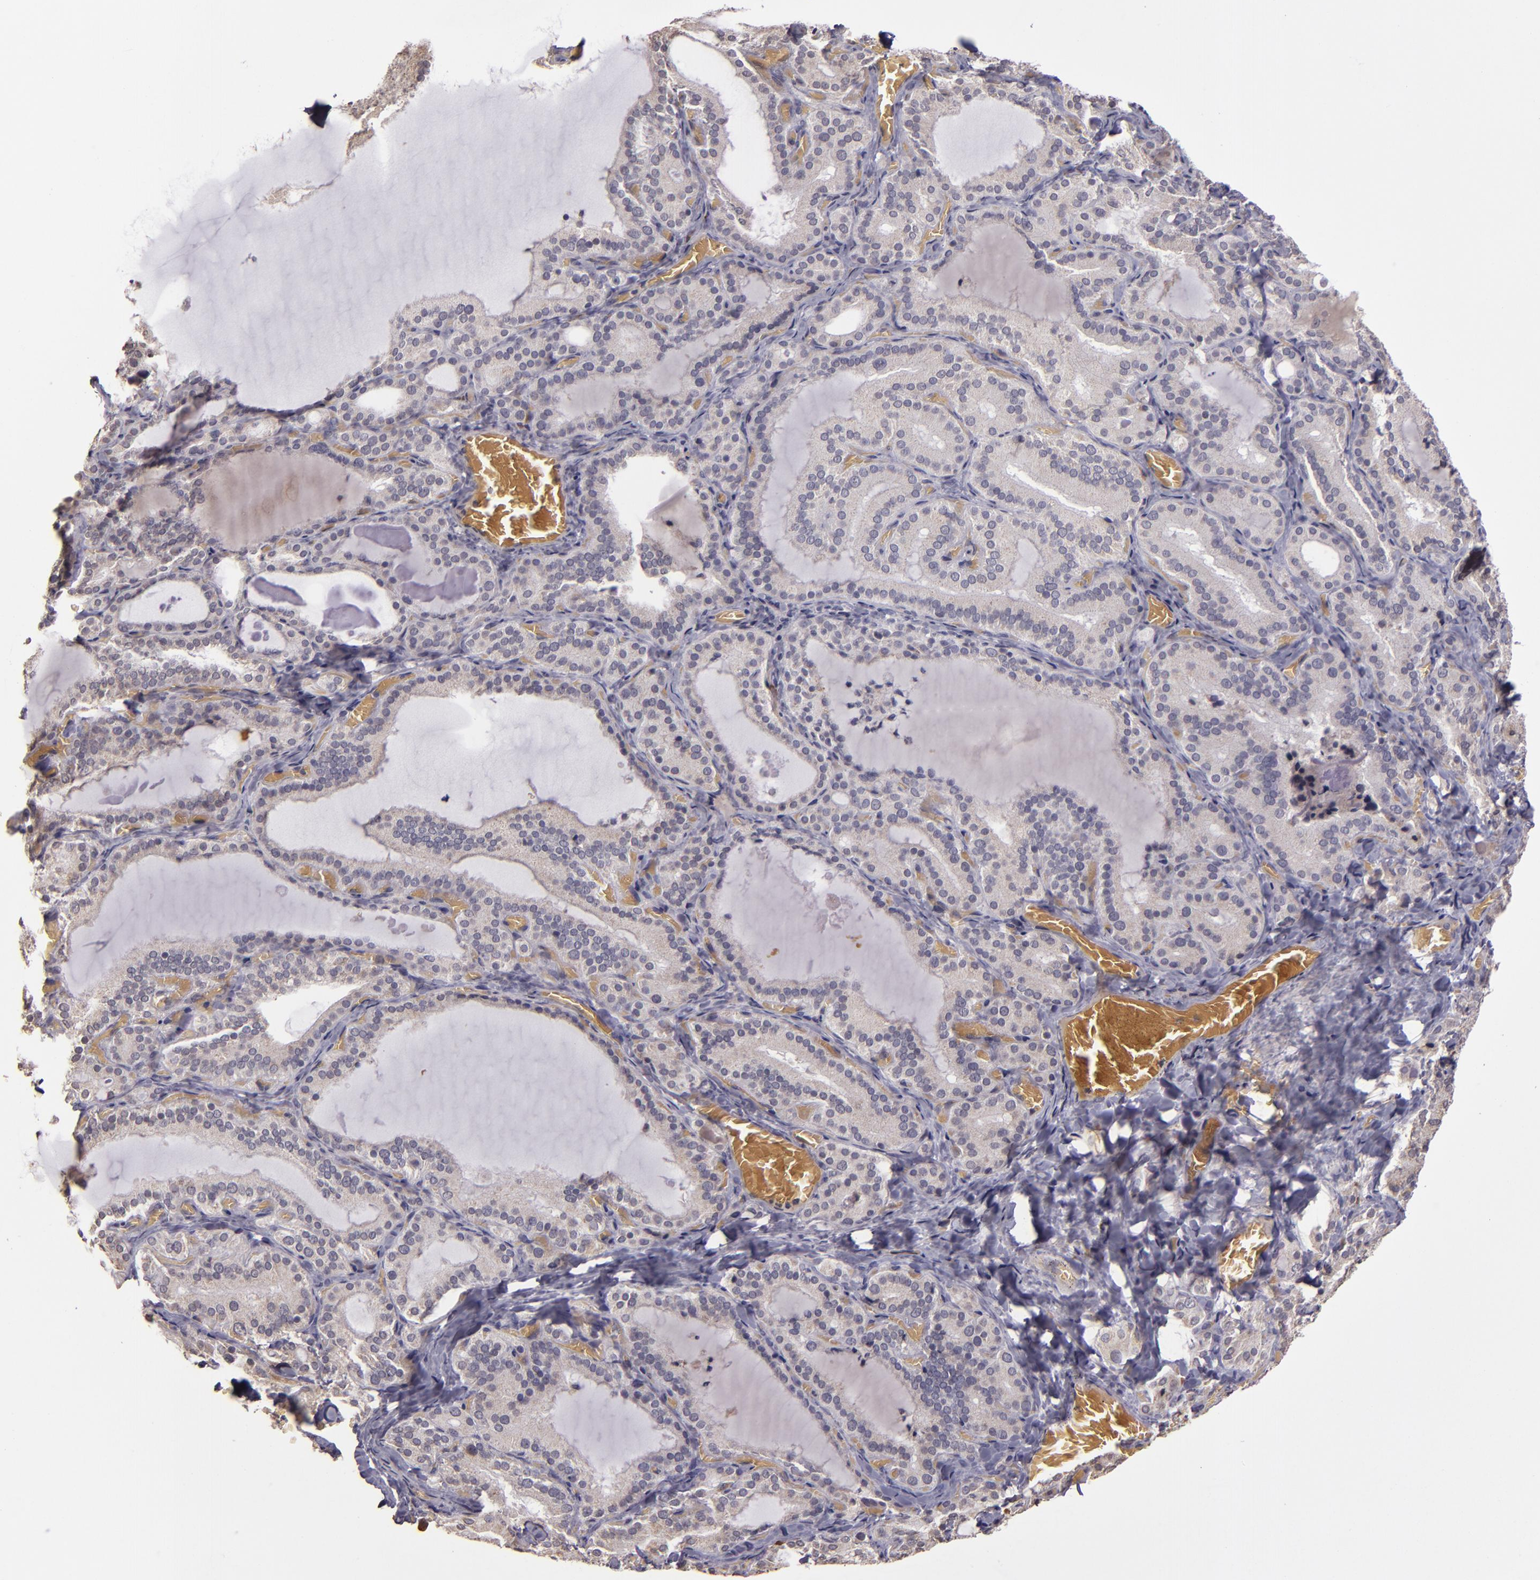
{"staining": {"intensity": "weak", "quantity": "<25%", "location": "cytoplasmic/membranous"}, "tissue": "thyroid gland", "cell_type": "Glandular cells", "image_type": "normal", "snomed": [{"axis": "morphology", "description": "Normal tissue, NOS"}, {"axis": "topography", "description": "Thyroid gland"}], "caption": "Thyroid gland was stained to show a protein in brown. There is no significant positivity in glandular cells. (Stains: DAB IHC with hematoxylin counter stain, Microscopy: brightfield microscopy at high magnification).", "gene": "ABL1", "patient": {"sex": "female", "age": 33}}